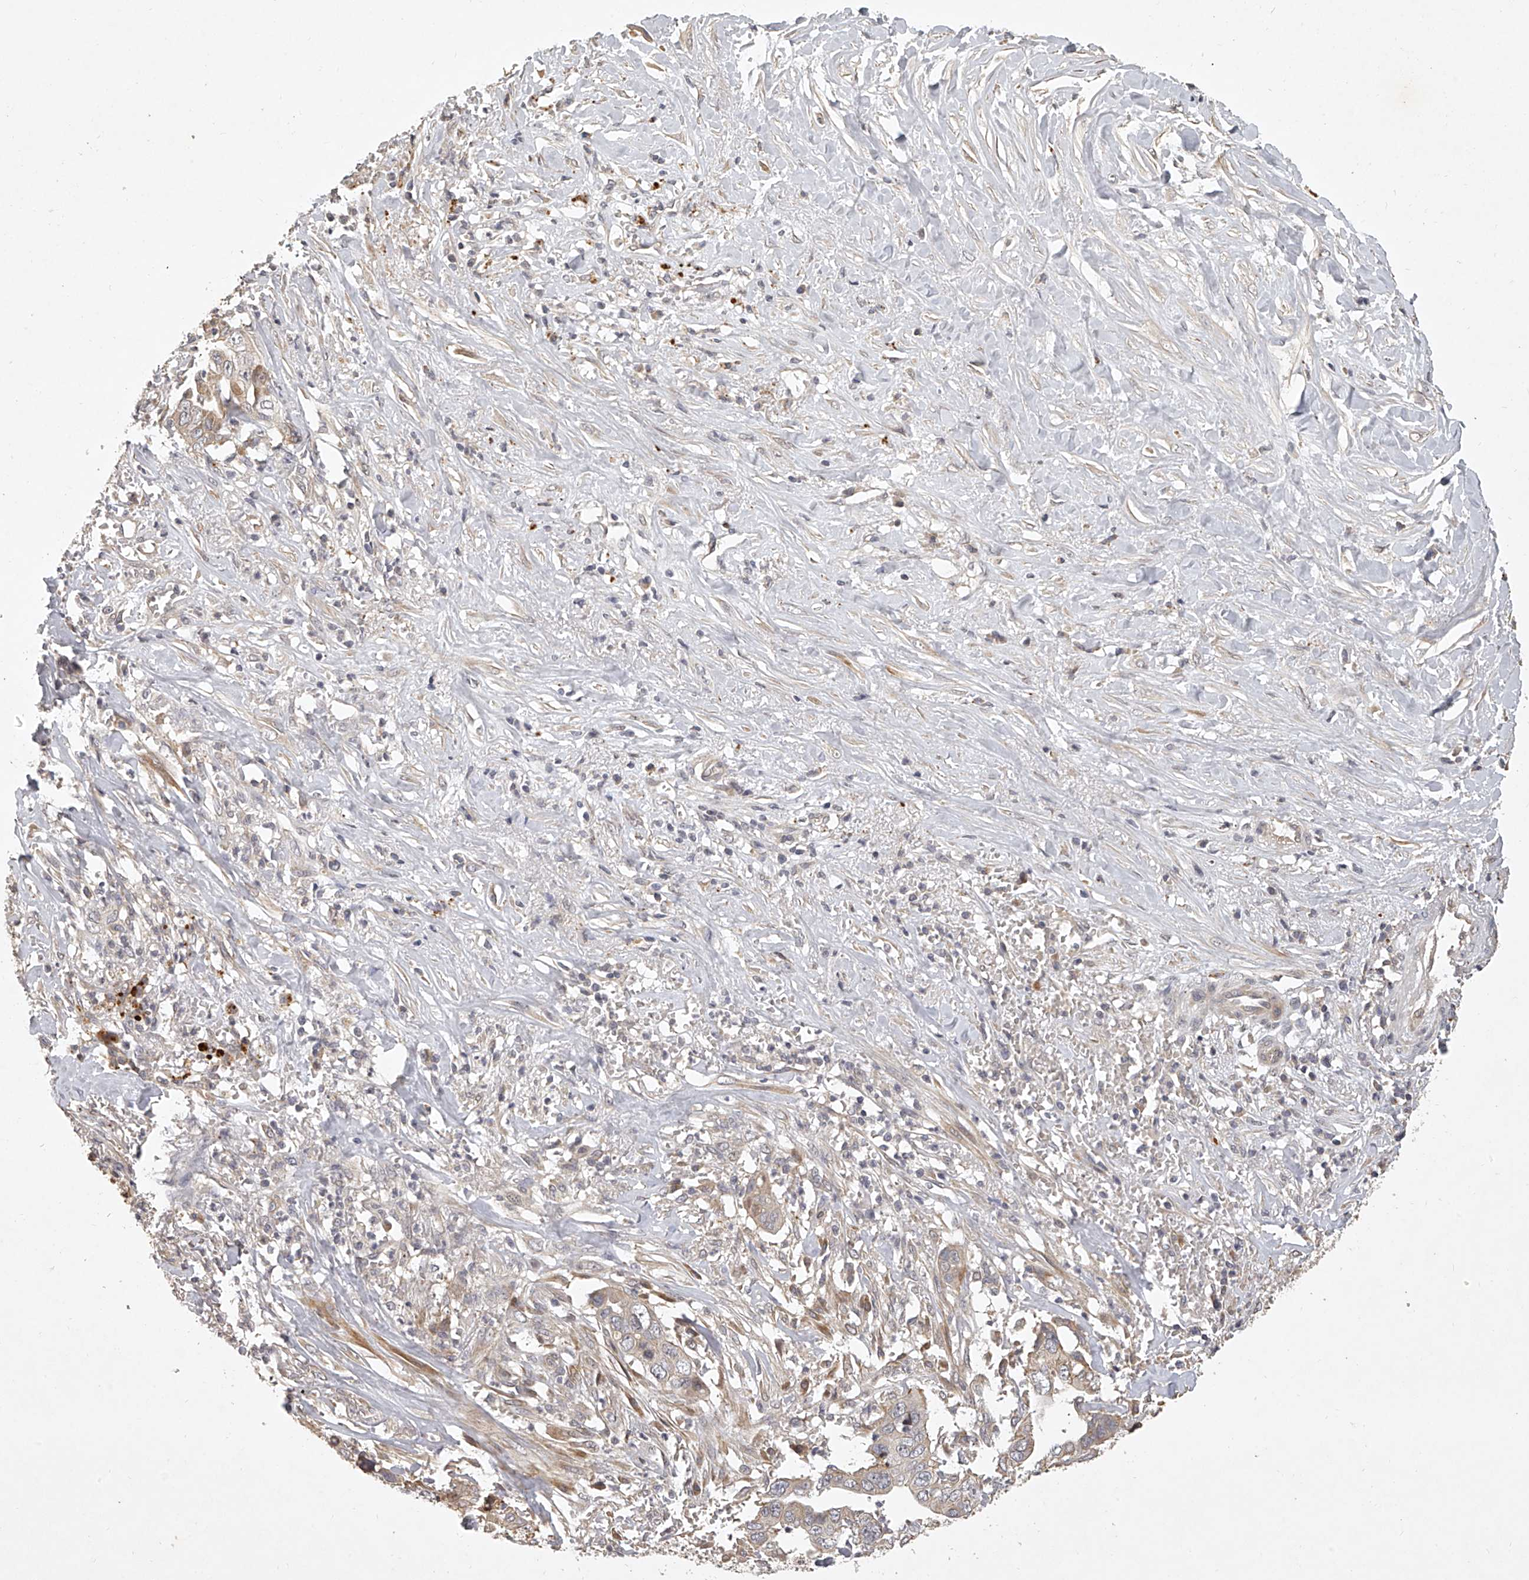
{"staining": {"intensity": "weak", "quantity": "25%-75%", "location": "cytoplasmic/membranous"}, "tissue": "liver cancer", "cell_type": "Tumor cells", "image_type": "cancer", "snomed": [{"axis": "morphology", "description": "Cholangiocarcinoma"}, {"axis": "topography", "description": "Liver"}], "caption": "Immunohistochemistry of liver cholangiocarcinoma reveals low levels of weak cytoplasmic/membranous expression in about 25%-75% of tumor cells.", "gene": "DOCK9", "patient": {"sex": "female", "age": 79}}